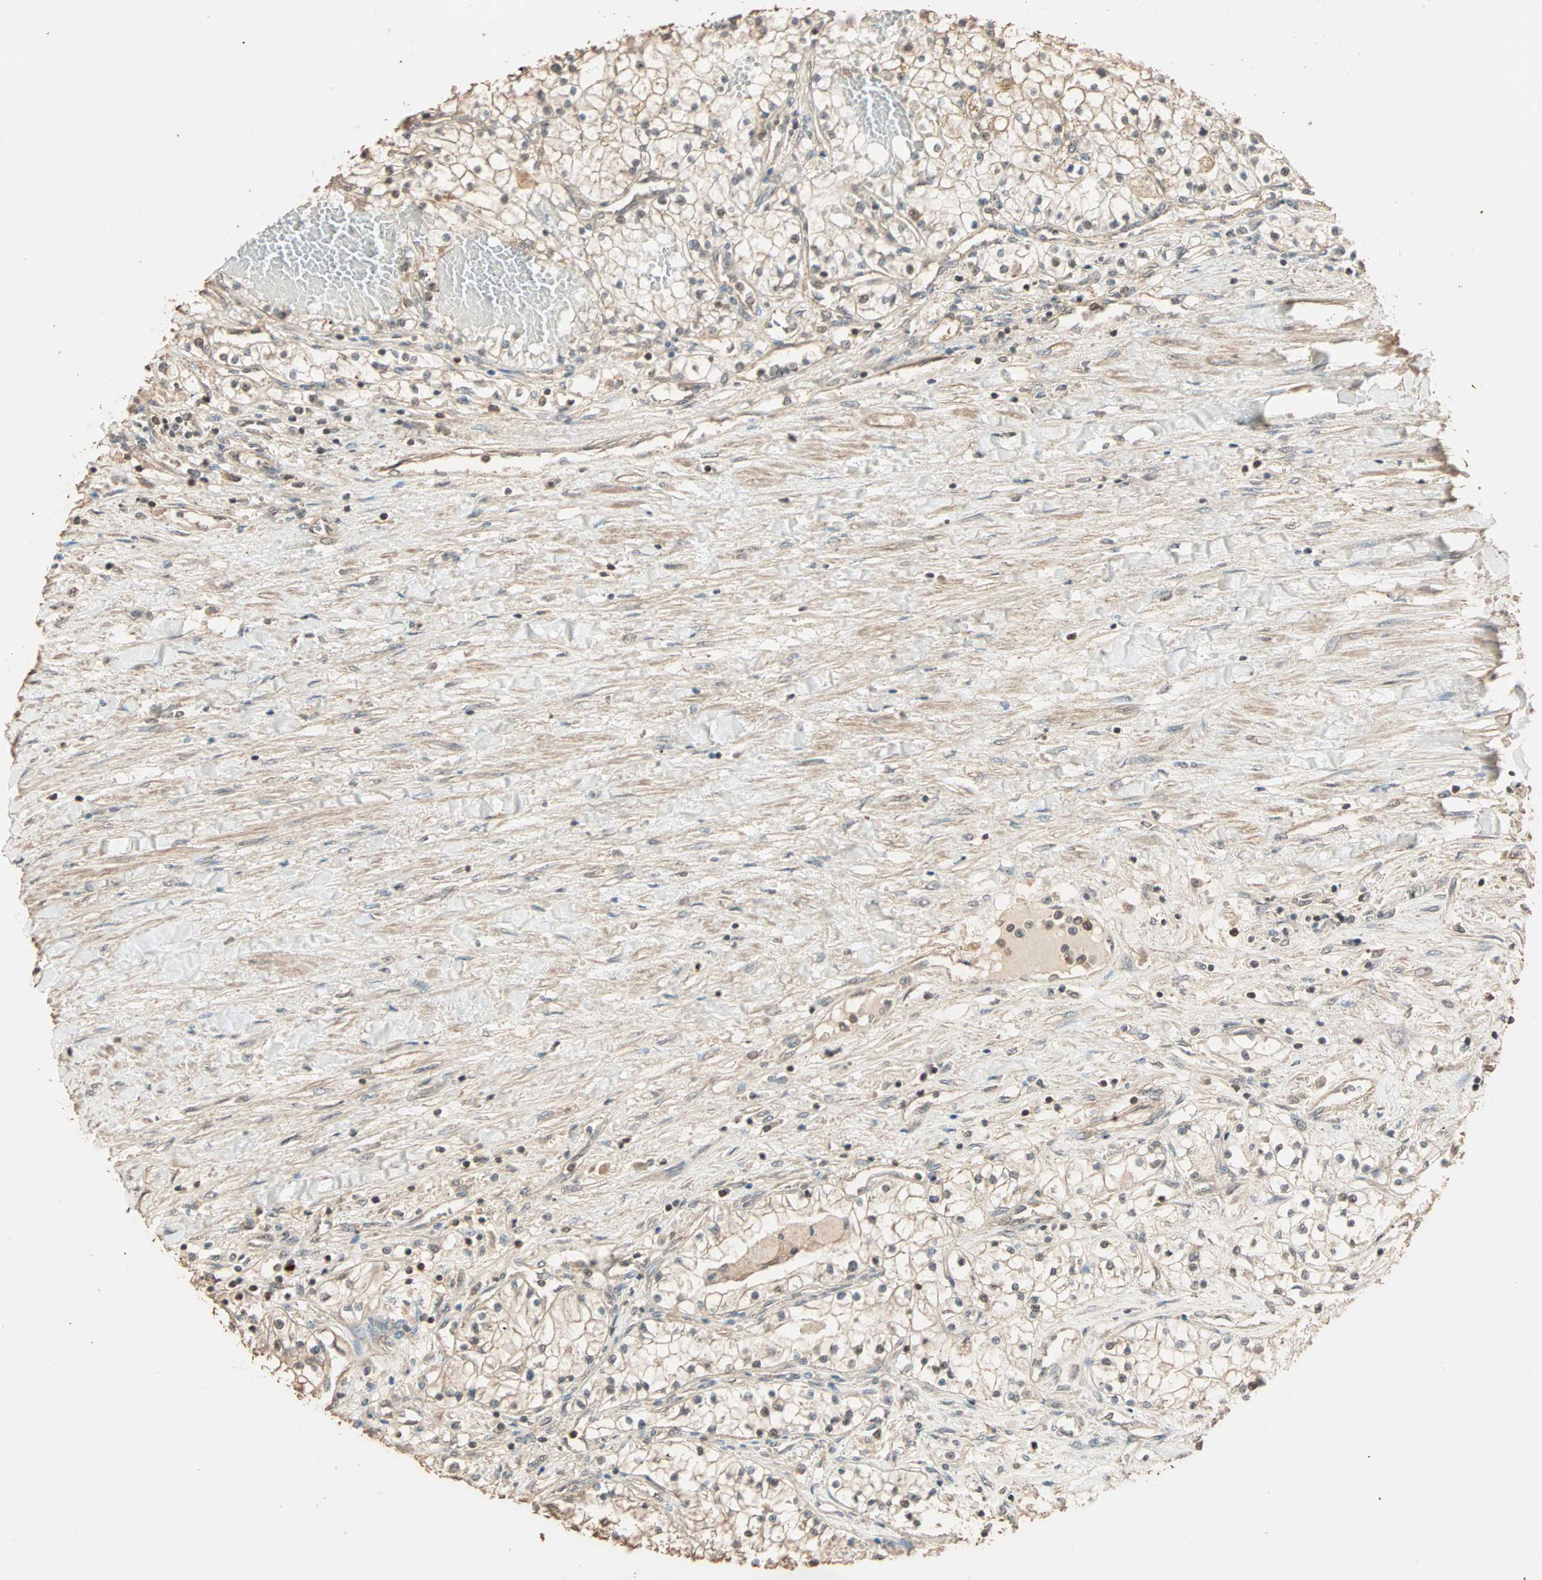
{"staining": {"intensity": "weak", "quantity": "25%-75%", "location": "cytoplasmic/membranous,nuclear"}, "tissue": "renal cancer", "cell_type": "Tumor cells", "image_type": "cancer", "snomed": [{"axis": "morphology", "description": "Adenocarcinoma, NOS"}, {"axis": "topography", "description": "Kidney"}], "caption": "High-power microscopy captured an immunohistochemistry (IHC) photomicrograph of renal adenocarcinoma, revealing weak cytoplasmic/membranous and nuclear staining in about 25%-75% of tumor cells.", "gene": "ZBTB33", "patient": {"sex": "male", "age": 68}}